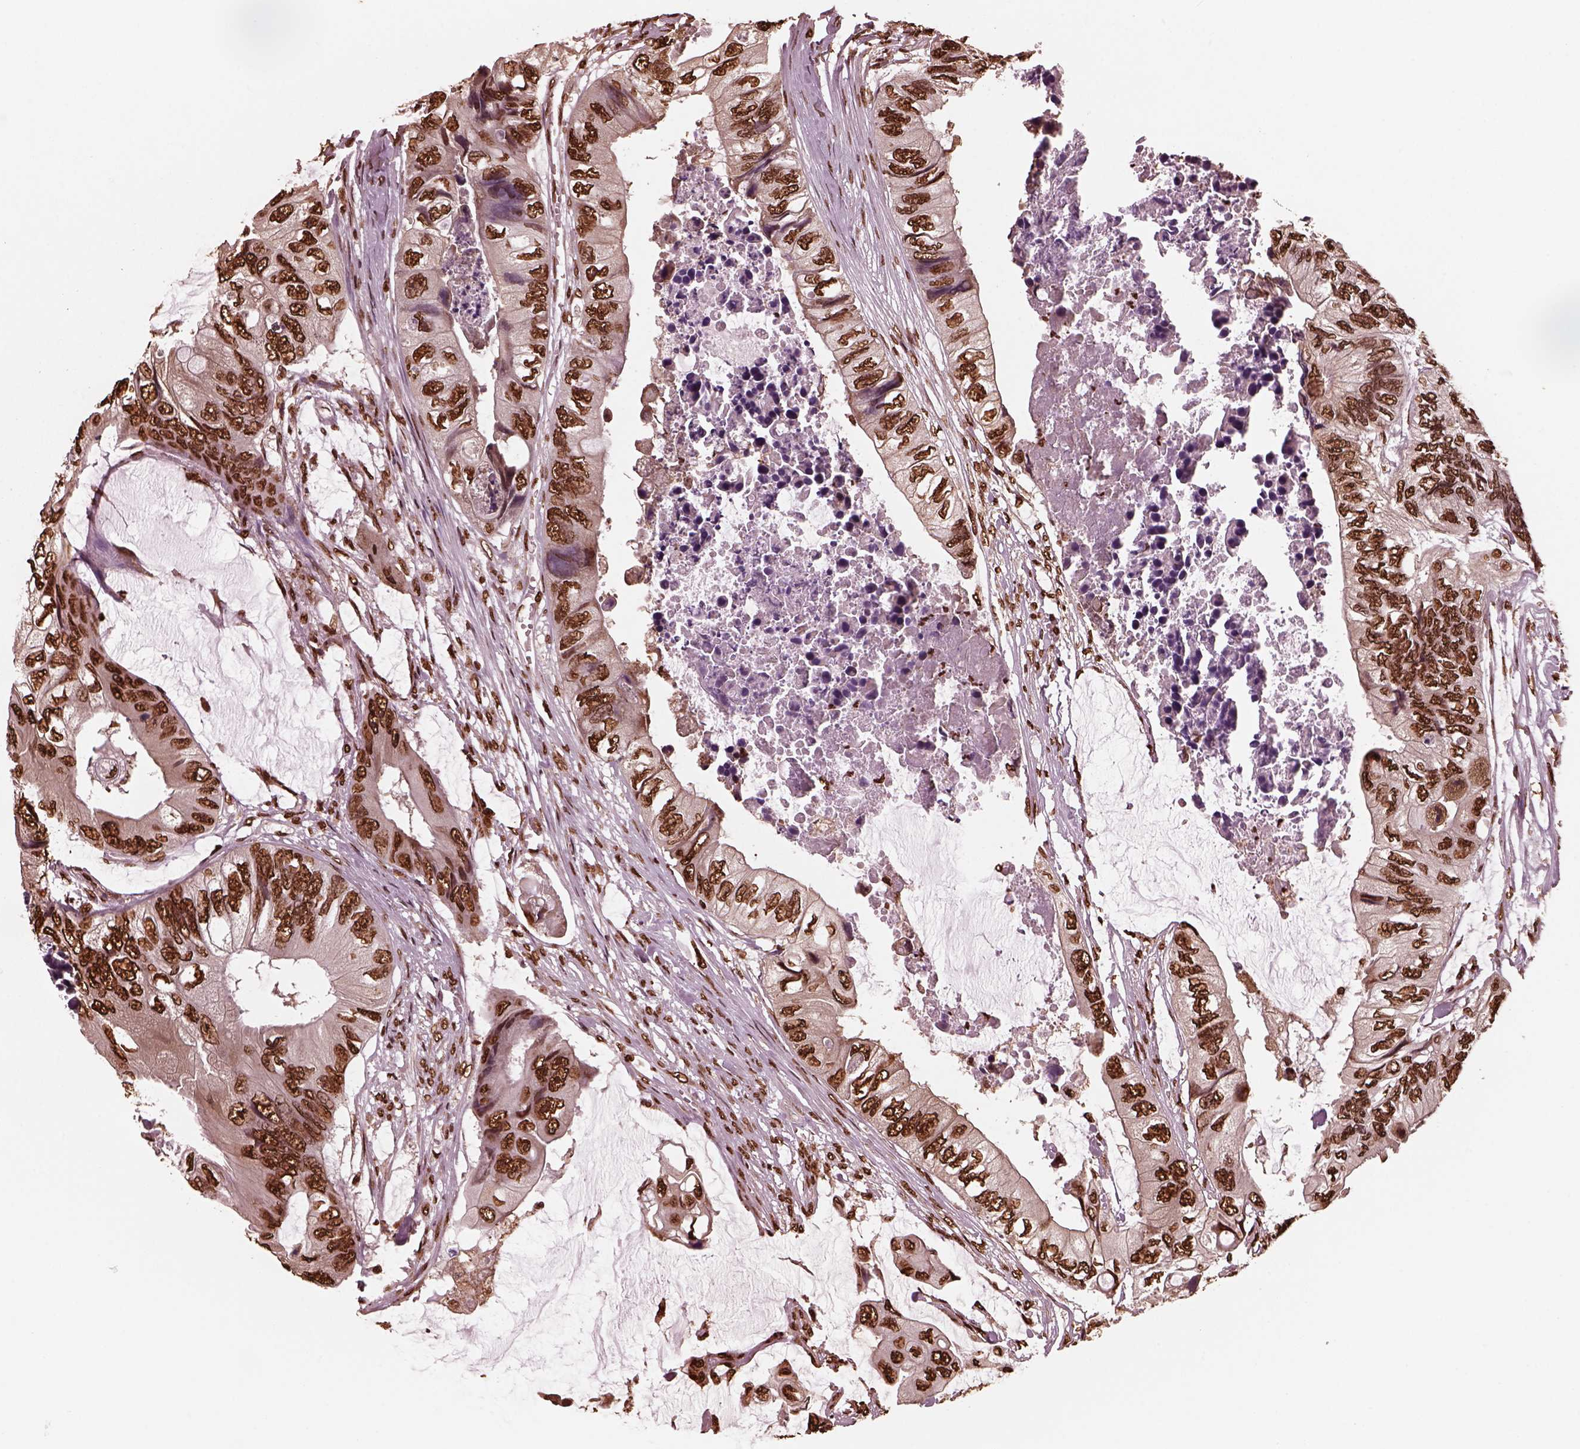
{"staining": {"intensity": "strong", "quantity": ">75%", "location": "nuclear"}, "tissue": "colorectal cancer", "cell_type": "Tumor cells", "image_type": "cancer", "snomed": [{"axis": "morphology", "description": "Adenocarcinoma, NOS"}, {"axis": "topography", "description": "Rectum"}], "caption": "About >75% of tumor cells in human colorectal cancer exhibit strong nuclear protein expression as visualized by brown immunohistochemical staining.", "gene": "NSD1", "patient": {"sex": "male", "age": 63}}